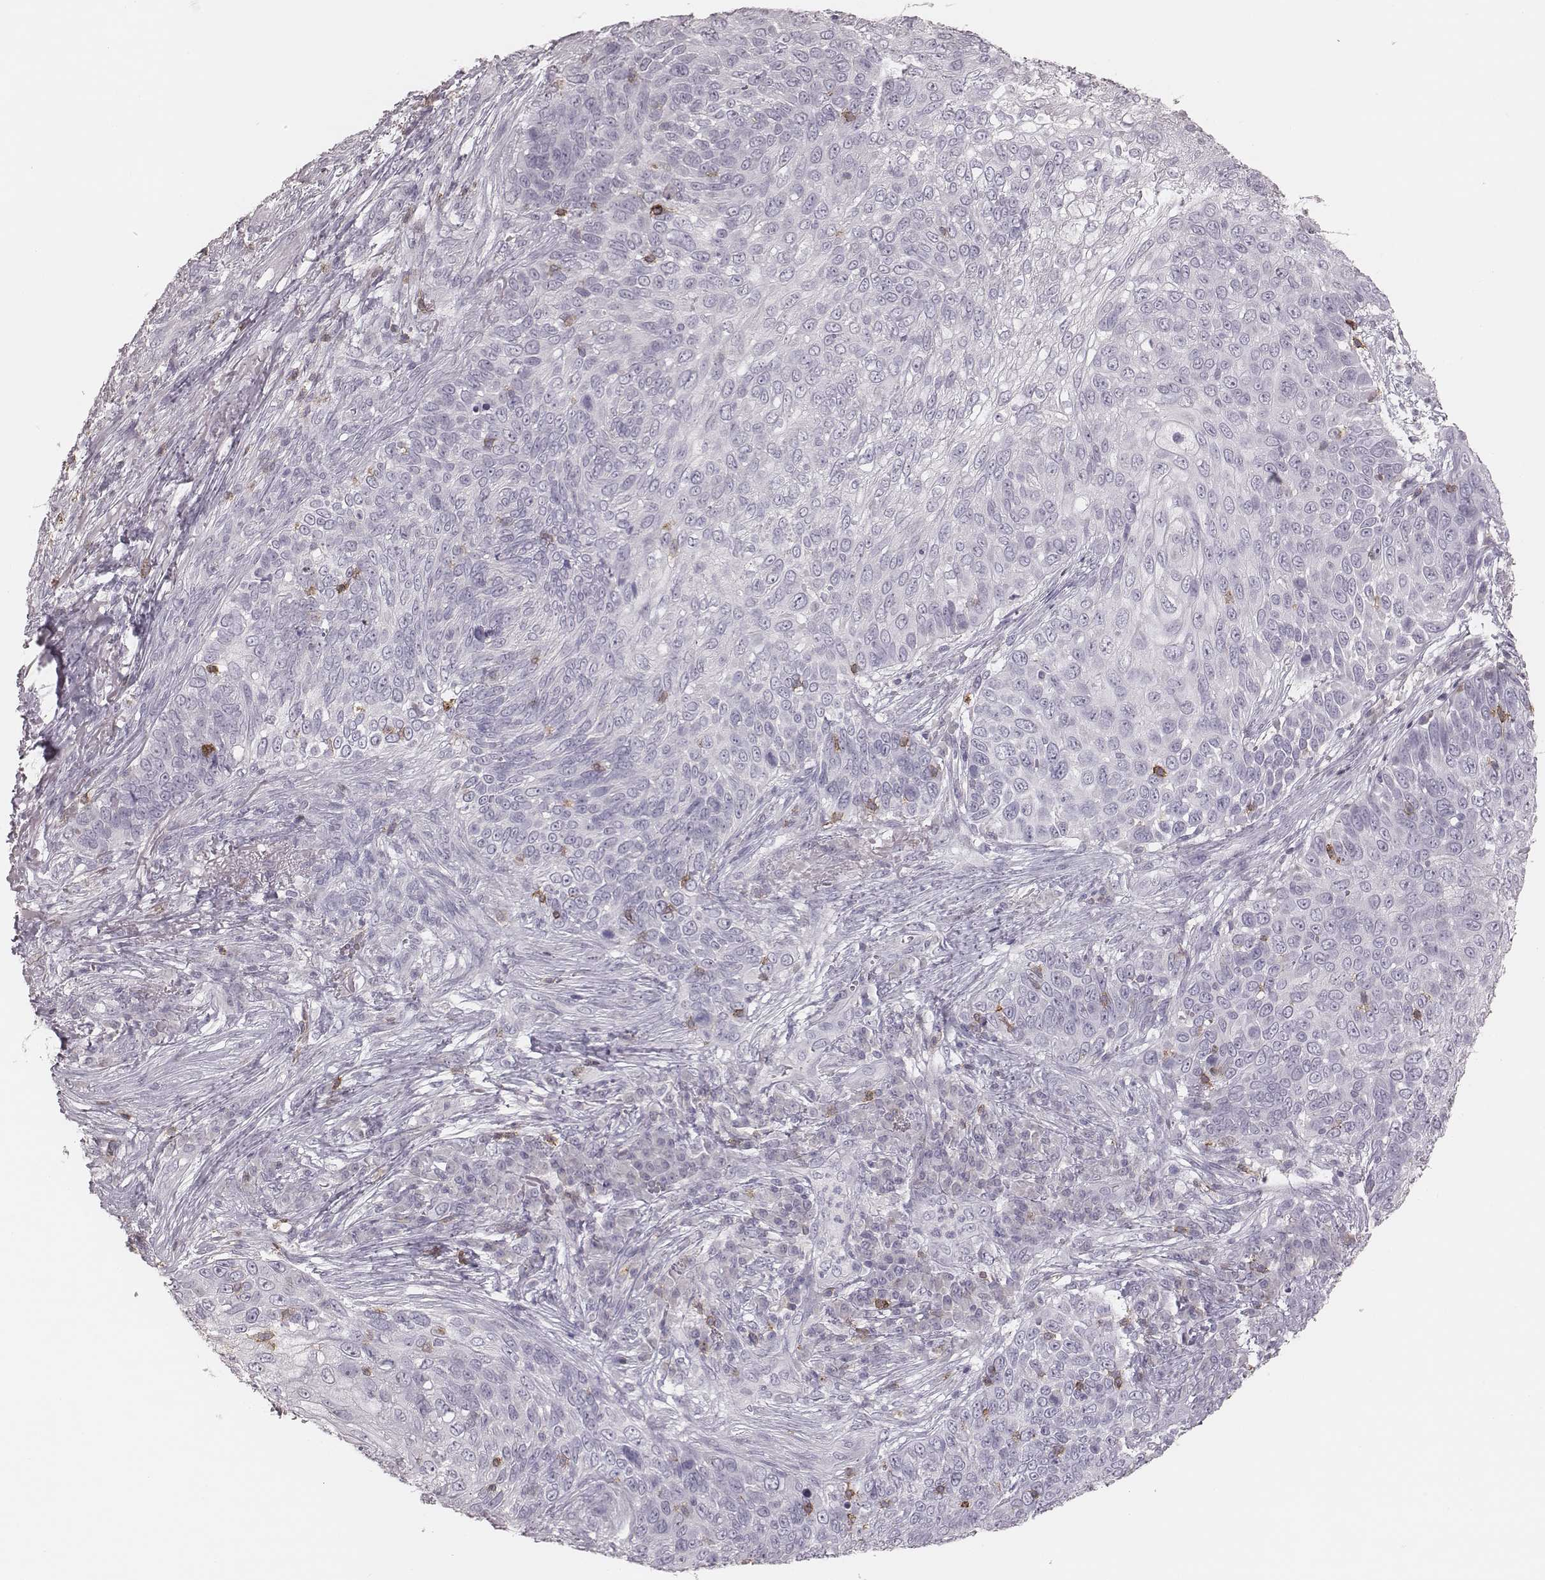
{"staining": {"intensity": "negative", "quantity": "none", "location": "none"}, "tissue": "skin cancer", "cell_type": "Tumor cells", "image_type": "cancer", "snomed": [{"axis": "morphology", "description": "Squamous cell carcinoma, NOS"}, {"axis": "topography", "description": "Skin"}], "caption": "Immunohistochemistry of squamous cell carcinoma (skin) exhibits no positivity in tumor cells.", "gene": "PDCD1", "patient": {"sex": "male", "age": 92}}